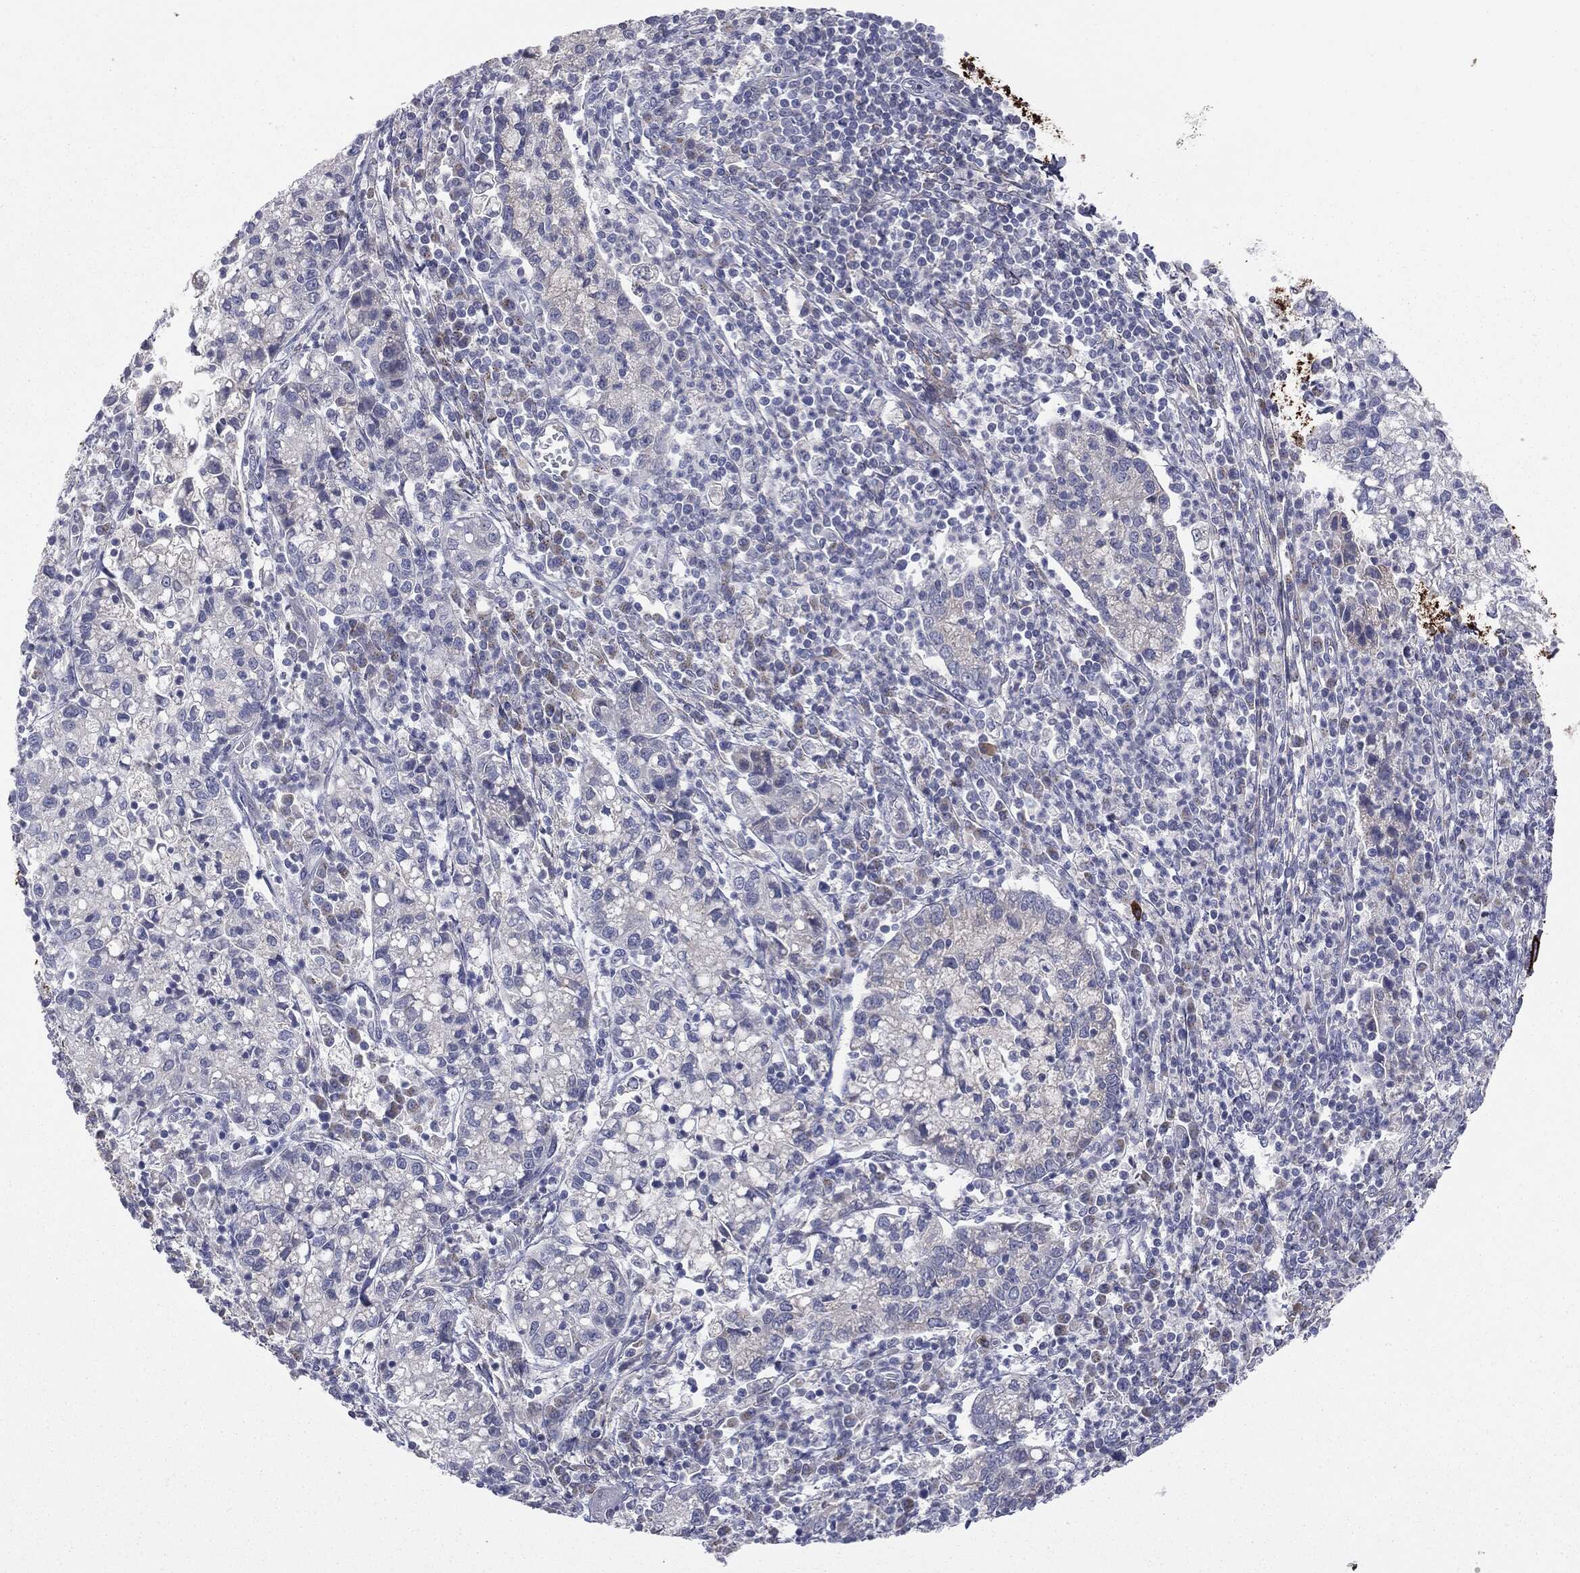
{"staining": {"intensity": "negative", "quantity": "none", "location": "none"}, "tissue": "cervical cancer", "cell_type": "Tumor cells", "image_type": "cancer", "snomed": [{"axis": "morphology", "description": "Normal tissue, NOS"}, {"axis": "morphology", "description": "Adenocarcinoma, NOS"}, {"axis": "topography", "description": "Cervix"}], "caption": "Tumor cells are negative for brown protein staining in cervical cancer (adenocarcinoma). (Brightfield microscopy of DAB IHC at high magnification).", "gene": "KRT5", "patient": {"sex": "female", "age": 44}}